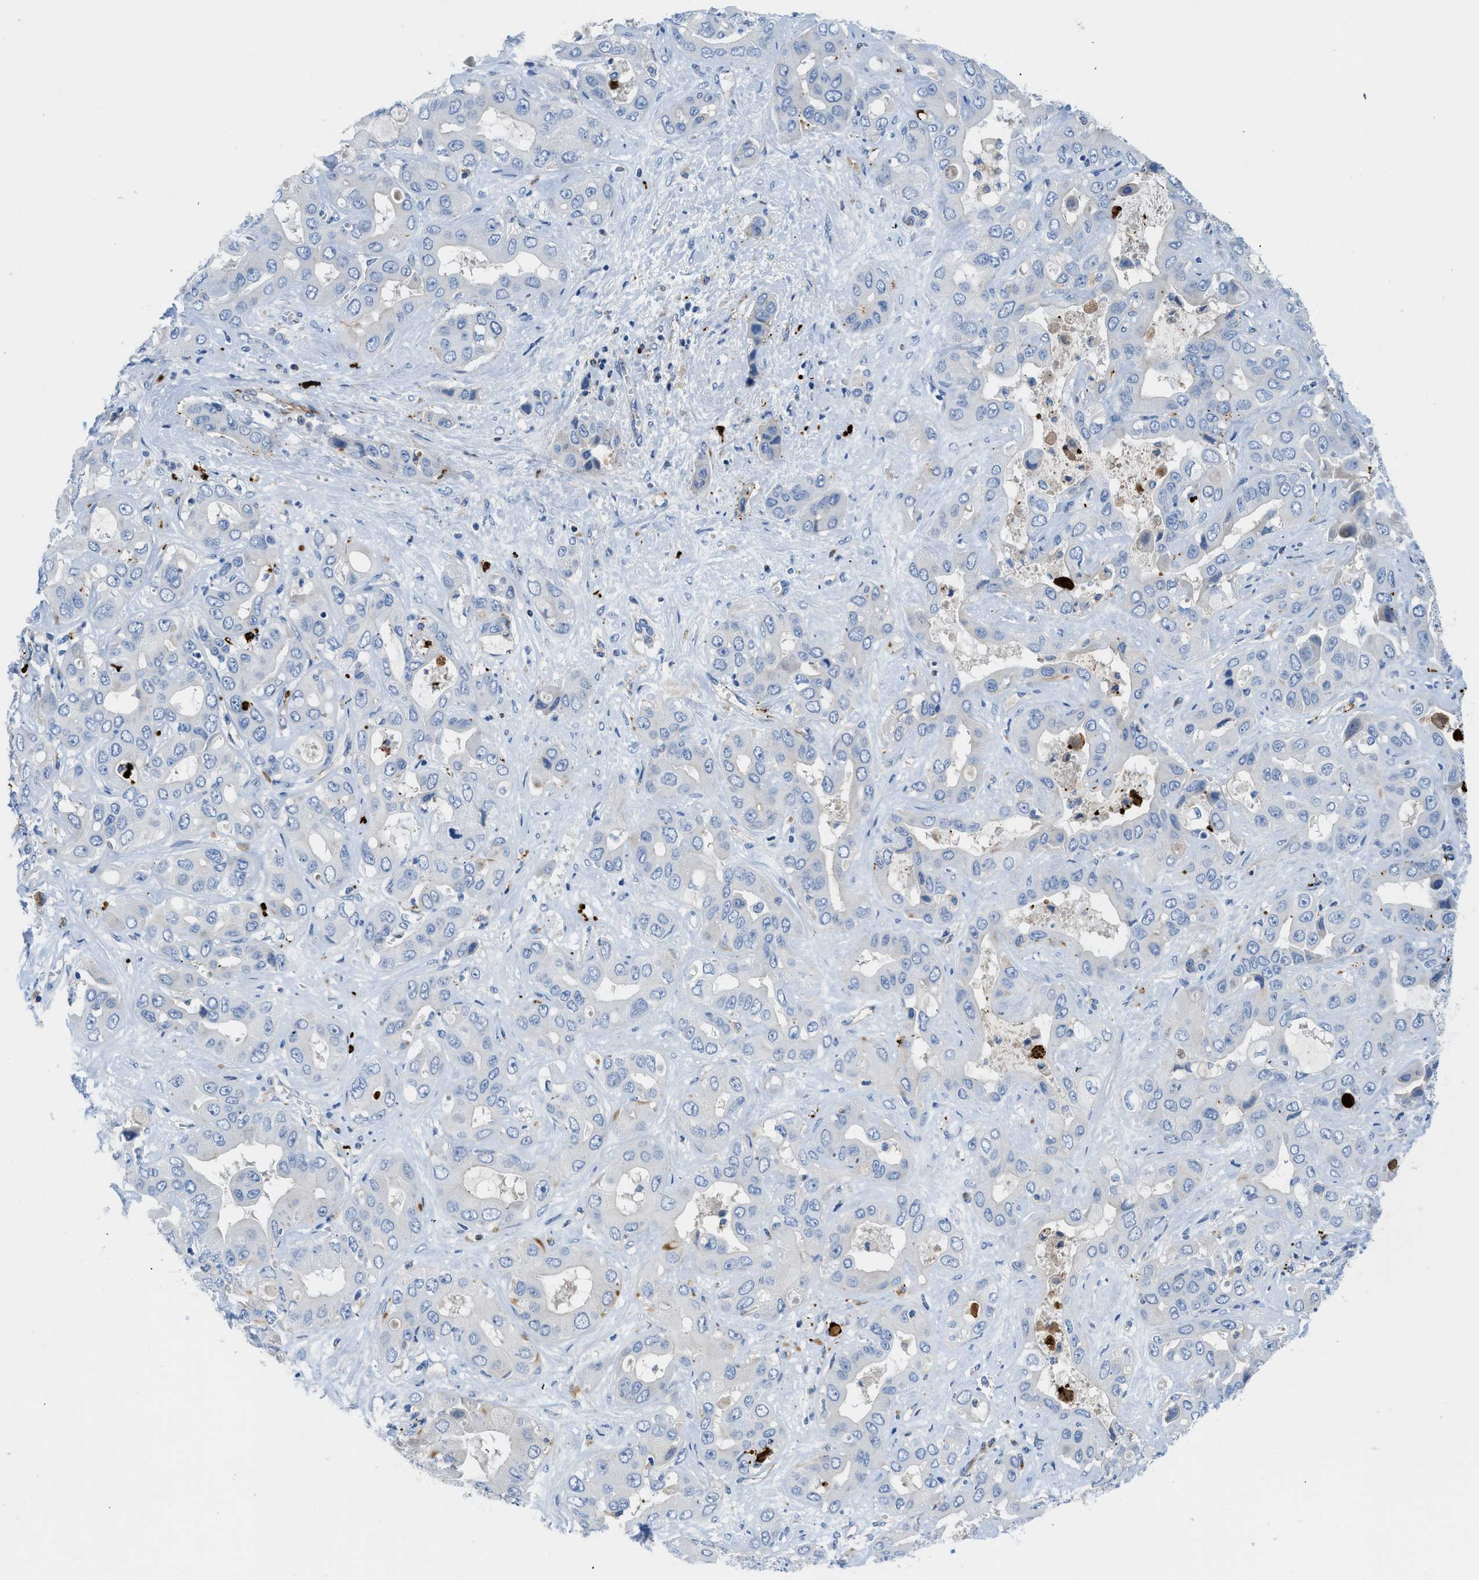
{"staining": {"intensity": "negative", "quantity": "none", "location": "none"}, "tissue": "liver cancer", "cell_type": "Tumor cells", "image_type": "cancer", "snomed": [{"axis": "morphology", "description": "Cholangiocarcinoma"}, {"axis": "topography", "description": "Liver"}], "caption": "Liver cholangiocarcinoma stained for a protein using immunohistochemistry (IHC) displays no staining tumor cells.", "gene": "XCR1", "patient": {"sex": "female", "age": 52}}